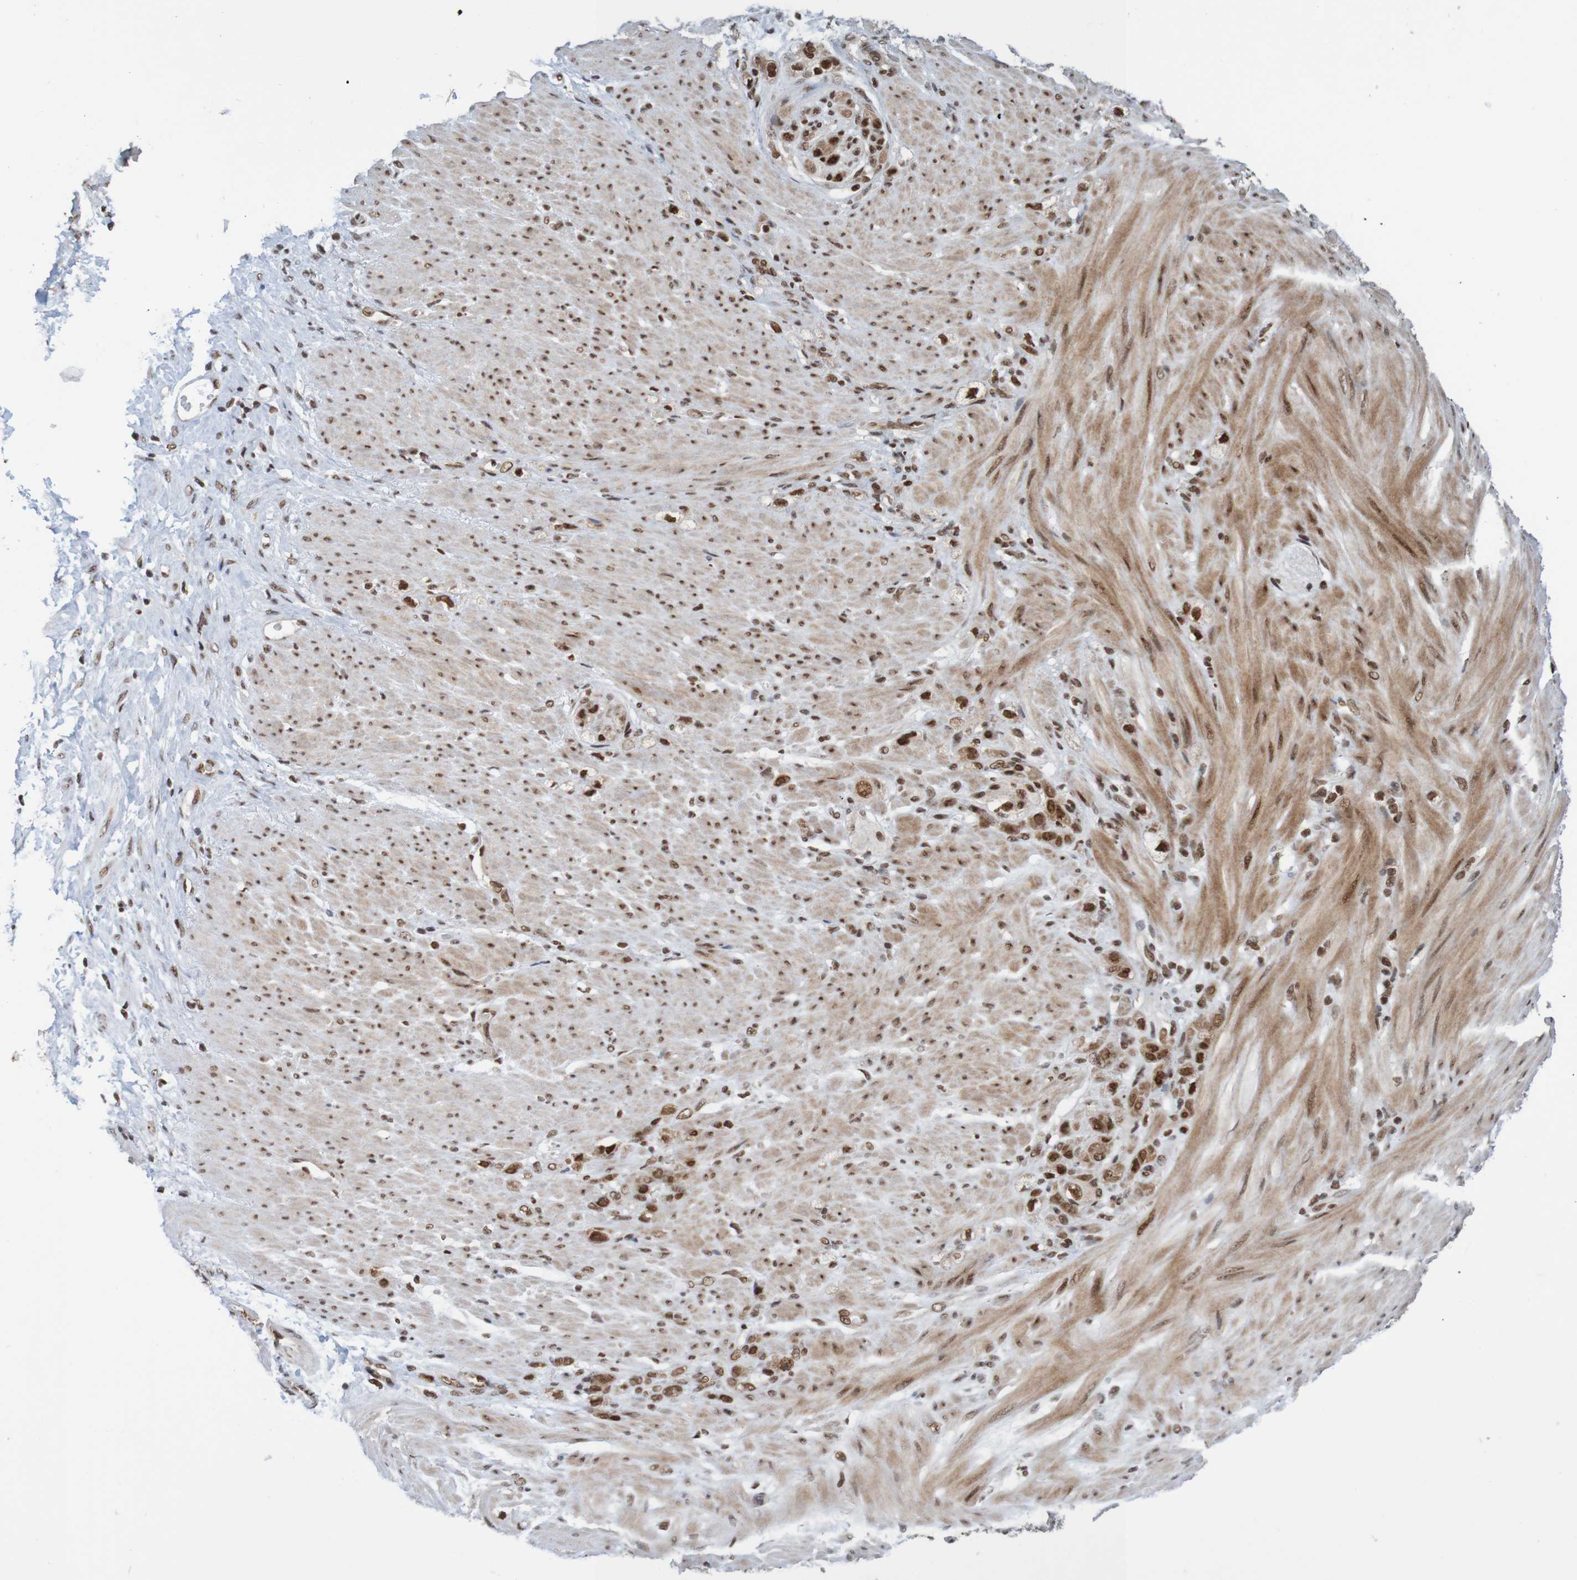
{"staining": {"intensity": "strong", "quantity": ">75%", "location": "nuclear"}, "tissue": "stomach cancer", "cell_type": "Tumor cells", "image_type": "cancer", "snomed": [{"axis": "morphology", "description": "Adenocarcinoma, NOS"}, {"axis": "topography", "description": "Stomach"}], "caption": "Immunohistochemistry (IHC) image of neoplastic tissue: human stomach cancer (adenocarcinoma) stained using immunohistochemistry (IHC) reveals high levels of strong protein expression localized specifically in the nuclear of tumor cells, appearing as a nuclear brown color.", "gene": "THRAP3", "patient": {"sex": "male", "age": 82}}